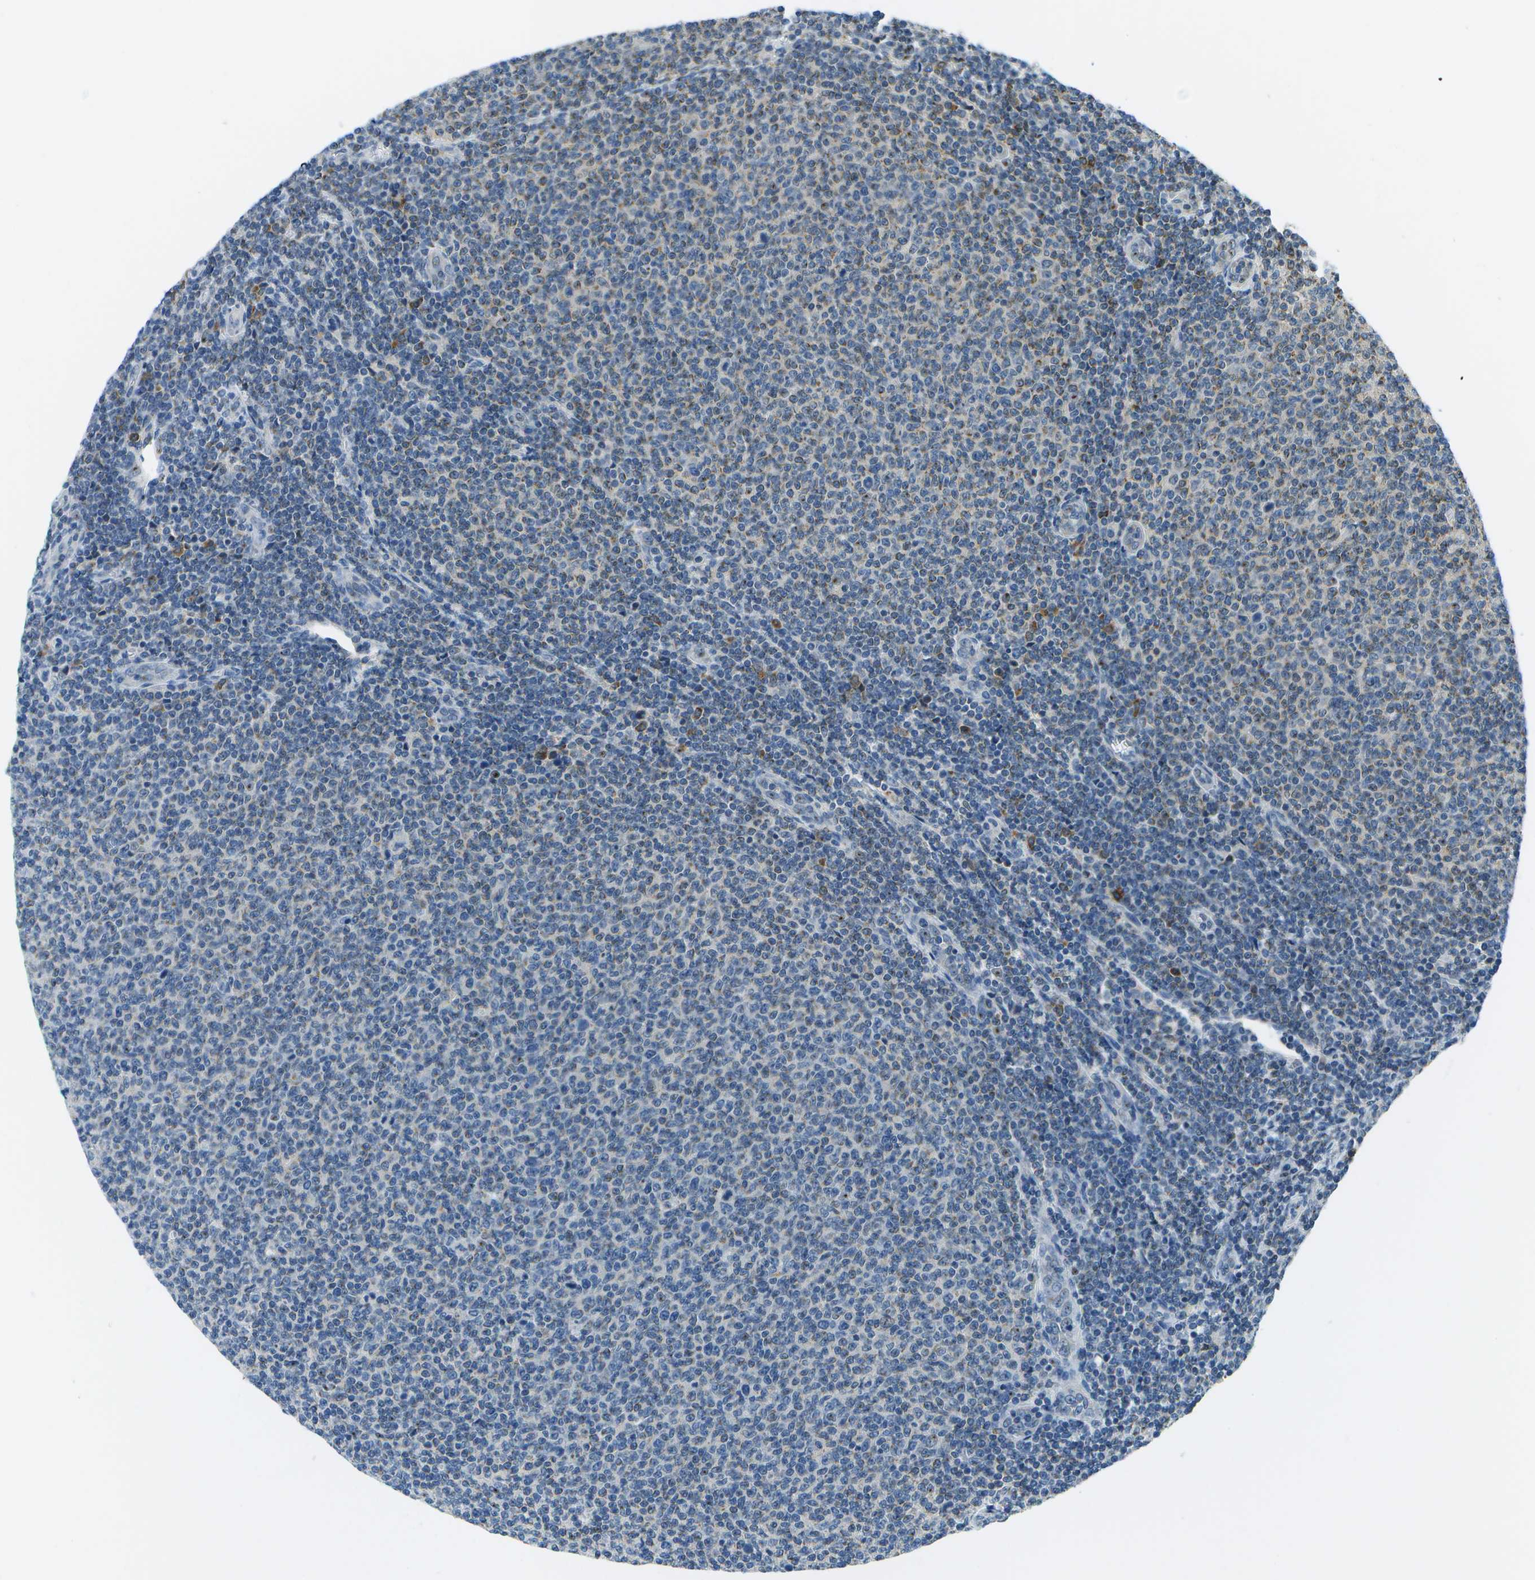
{"staining": {"intensity": "weak", "quantity": "<25%", "location": "cytoplasmic/membranous"}, "tissue": "lymphoma", "cell_type": "Tumor cells", "image_type": "cancer", "snomed": [{"axis": "morphology", "description": "Malignant lymphoma, non-Hodgkin's type, Low grade"}, {"axis": "topography", "description": "Lymph node"}], "caption": "IHC image of human lymphoma stained for a protein (brown), which exhibits no positivity in tumor cells. (Immunohistochemistry, brightfield microscopy, high magnification).", "gene": "PTGIS", "patient": {"sex": "male", "age": 66}}